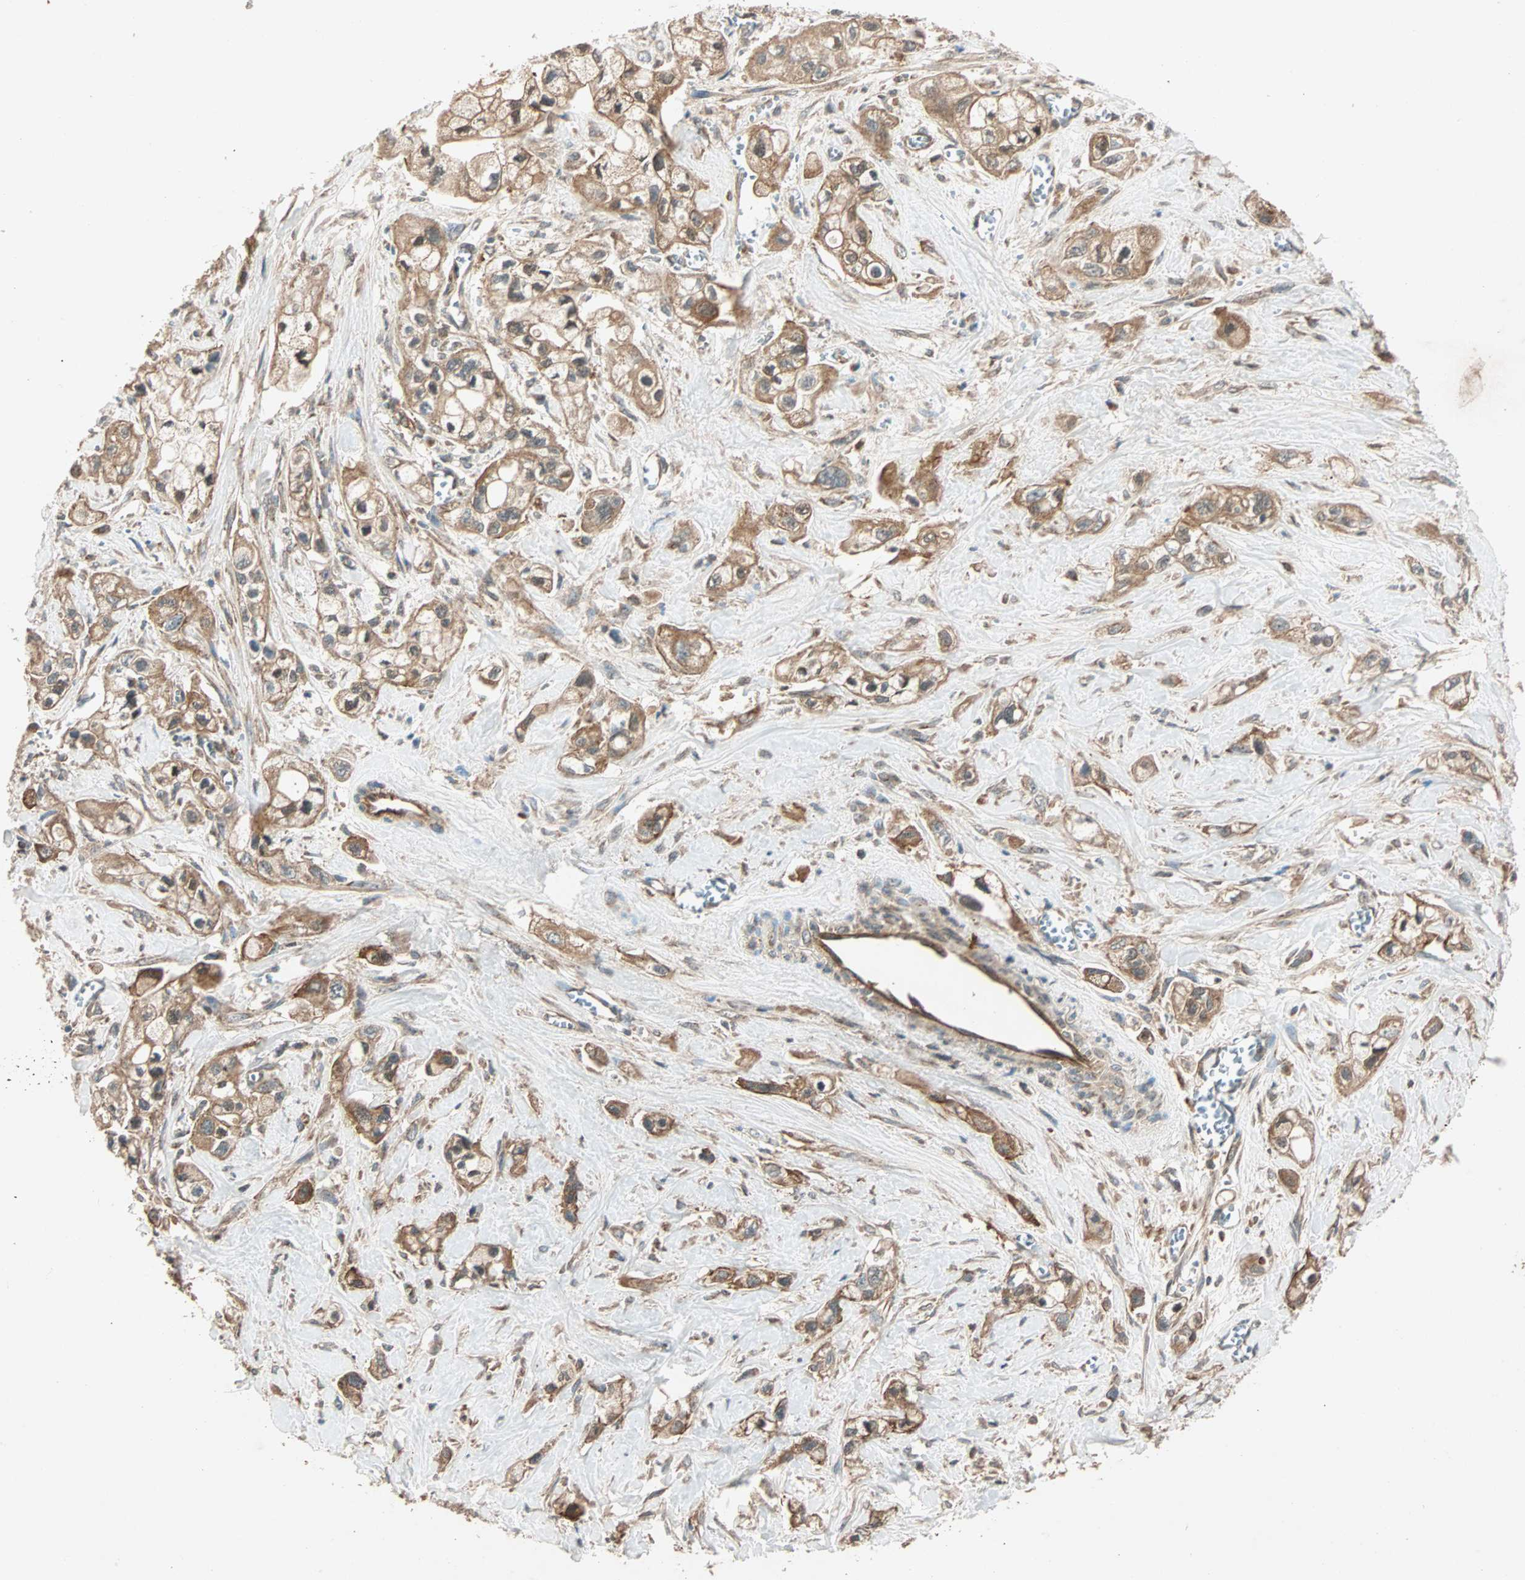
{"staining": {"intensity": "moderate", "quantity": ">75%", "location": "cytoplasmic/membranous"}, "tissue": "pancreatic cancer", "cell_type": "Tumor cells", "image_type": "cancer", "snomed": [{"axis": "morphology", "description": "Adenocarcinoma, NOS"}, {"axis": "topography", "description": "Pancreas"}], "caption": "Approximately >75% of tumor cells in pancreatic cancer display moderate cytoplasmic/membranous protein staining as visualized by brown immunohistochemical staining.", "gene": "MAPK1", "patient": {"sex": "male", "age": 74}}